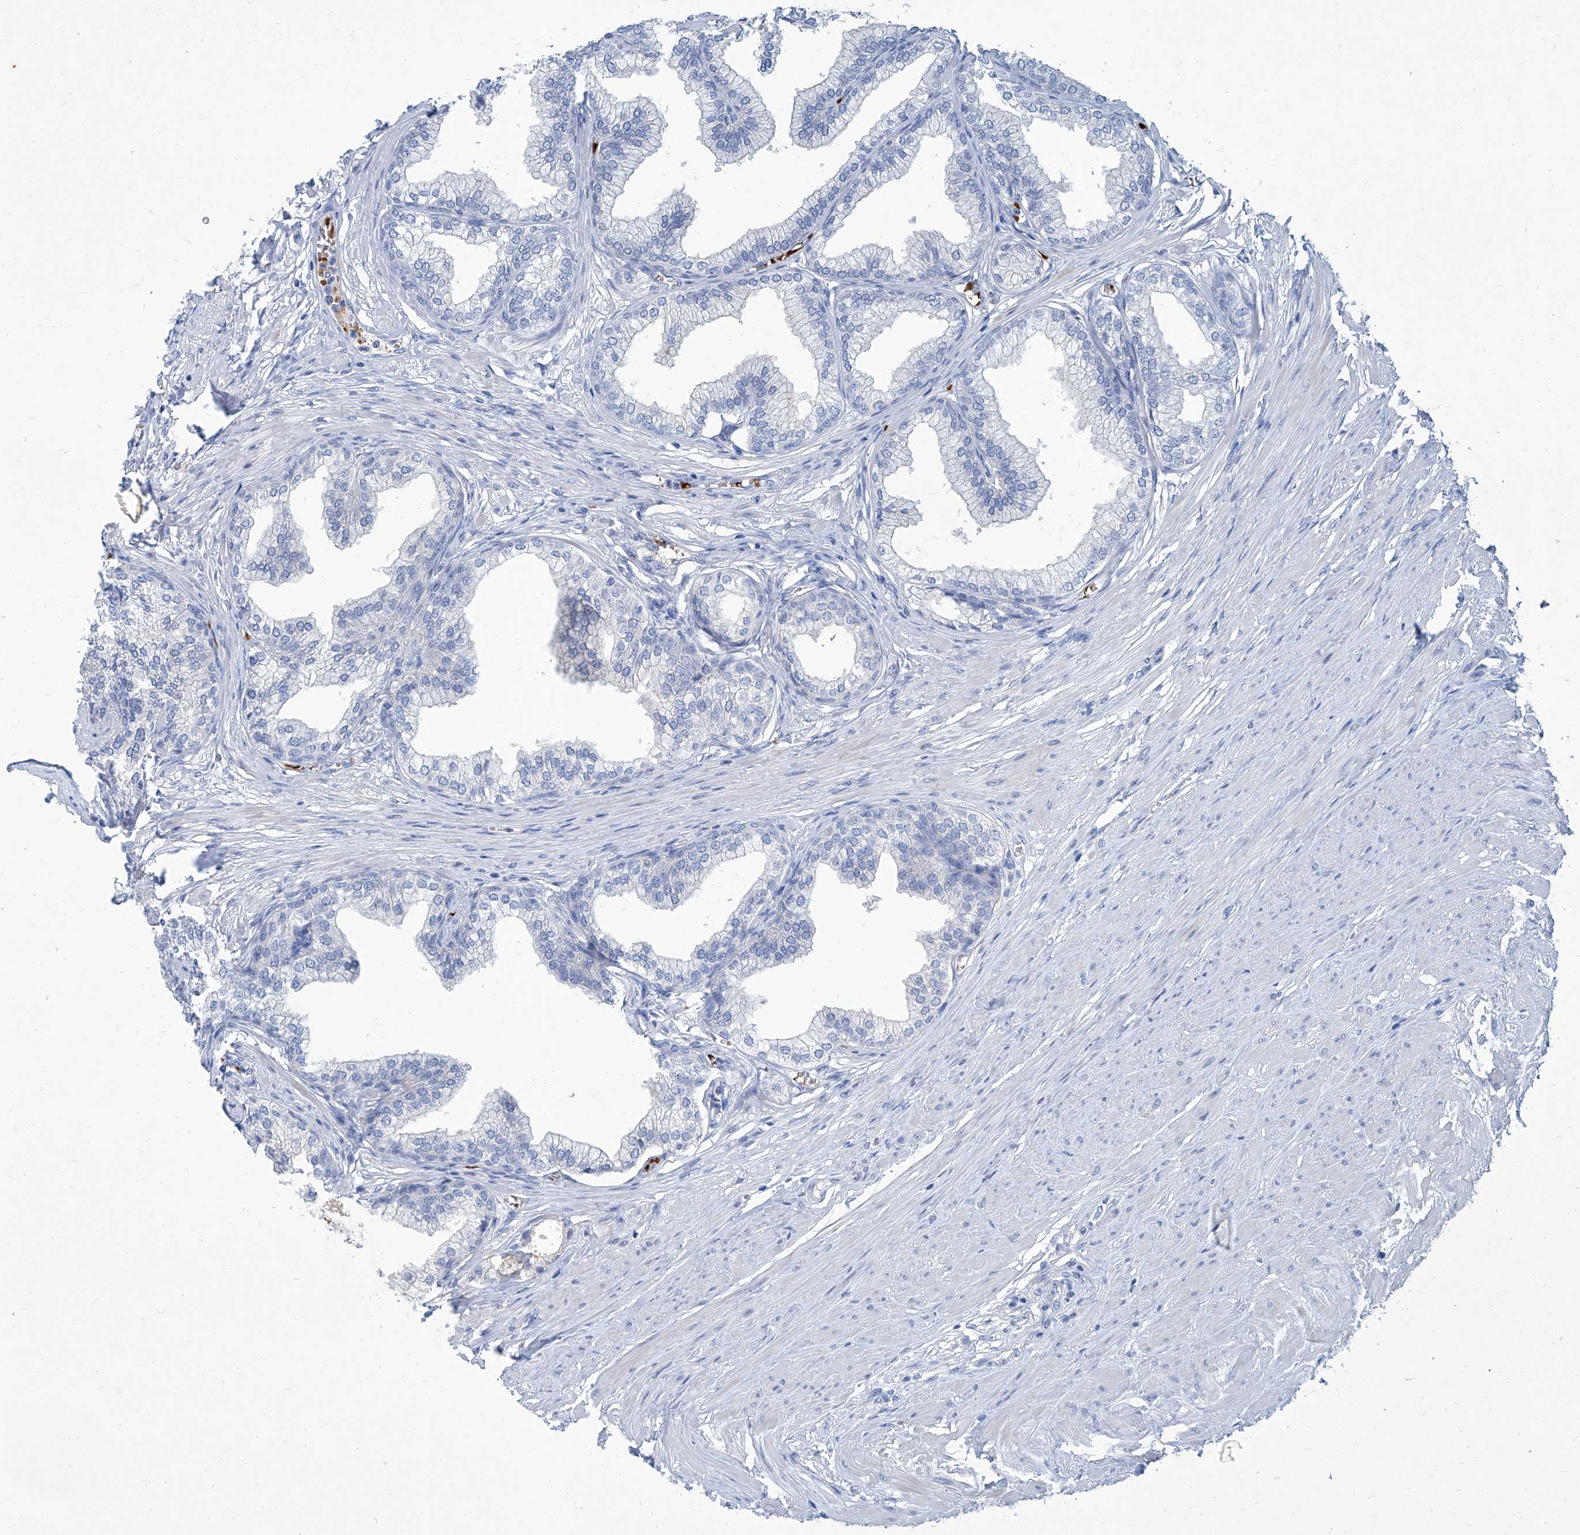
{"staining": {"intensity": "negative", "quantity": "none", "location": "none"}, "tissue": "prostate", "cell_type": "Glandular cells", "image_type": "normal", "snomed": [{"axis": "morphology", "description": "Normal tissue, NOS"}, {"axis": "morphology", "description": "Urothelial carcinoma, Low grade"}, {"axis": "topography", "description": "Urinary bladder"}, {"axis": "topography", "description": "Prostate"}], "caption": "Immunohistochemistry (IHC) photomicrograph of benign human prostate stained for a protein (brown), which exhibits no staining in glandular cells.", "gene": "FPR2", "patient": {"sex": "male", "age": 60}}